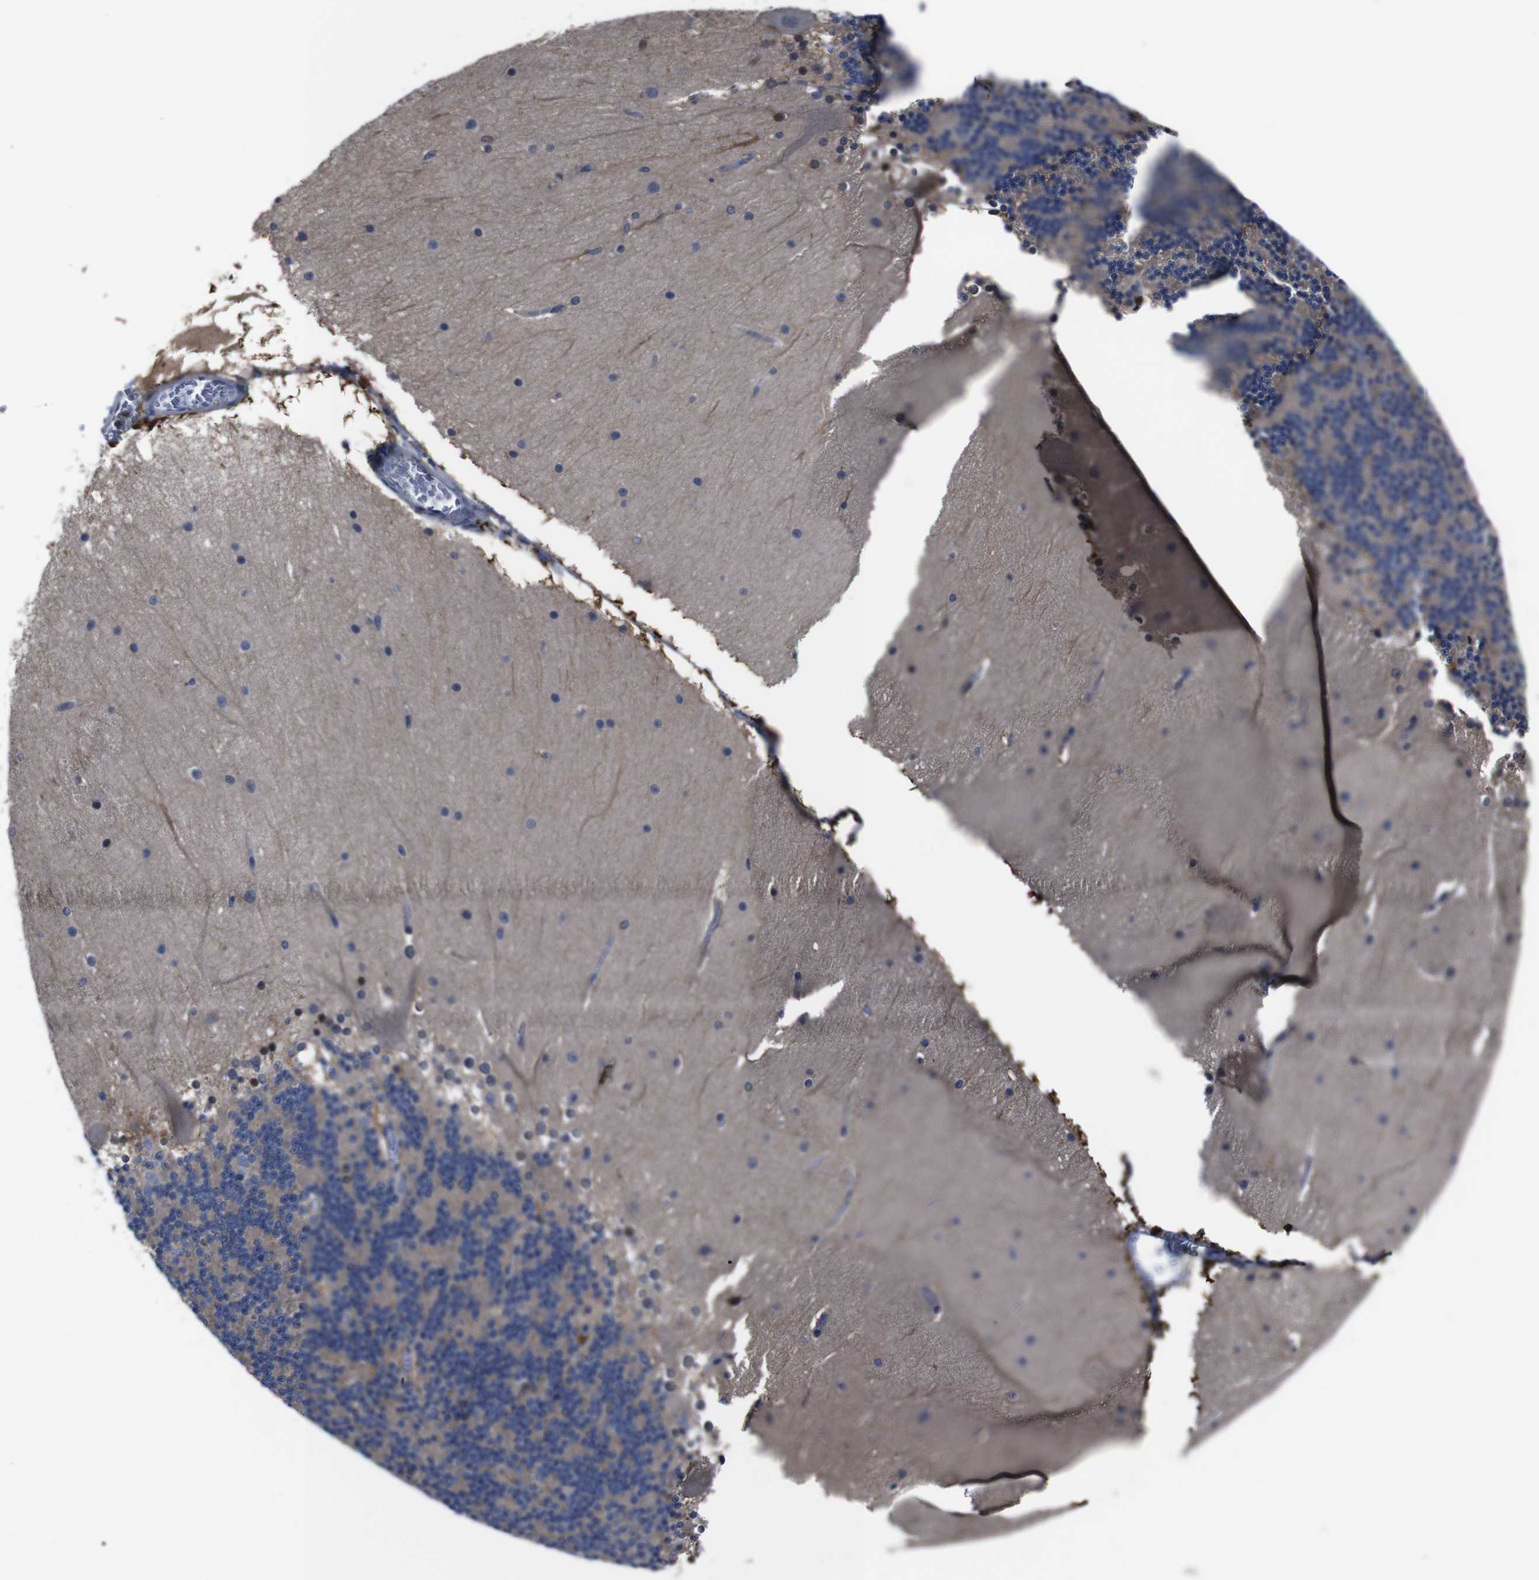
{"staining": {"intensity": "moderate", "quantity": "<25%", "location": "cytoplasmic/membranous"}, "tissue": "cerebellum", "cell_type": "Cells in granular layer", "image_type": "normal", "snomed": [{"axis": "morphology", "description": "Normal tissue, NOS"}, {"axis": "topography", "description": "Cerebellum"}], "caption": "Immunohistochemical staining of benign cerebellum shows moderate cytoplasmic/membranous protein positivity in about <25% of cells in granular layer.", "gene": "SEMA4B", "patient": {"sex": "female", "age": 19}}